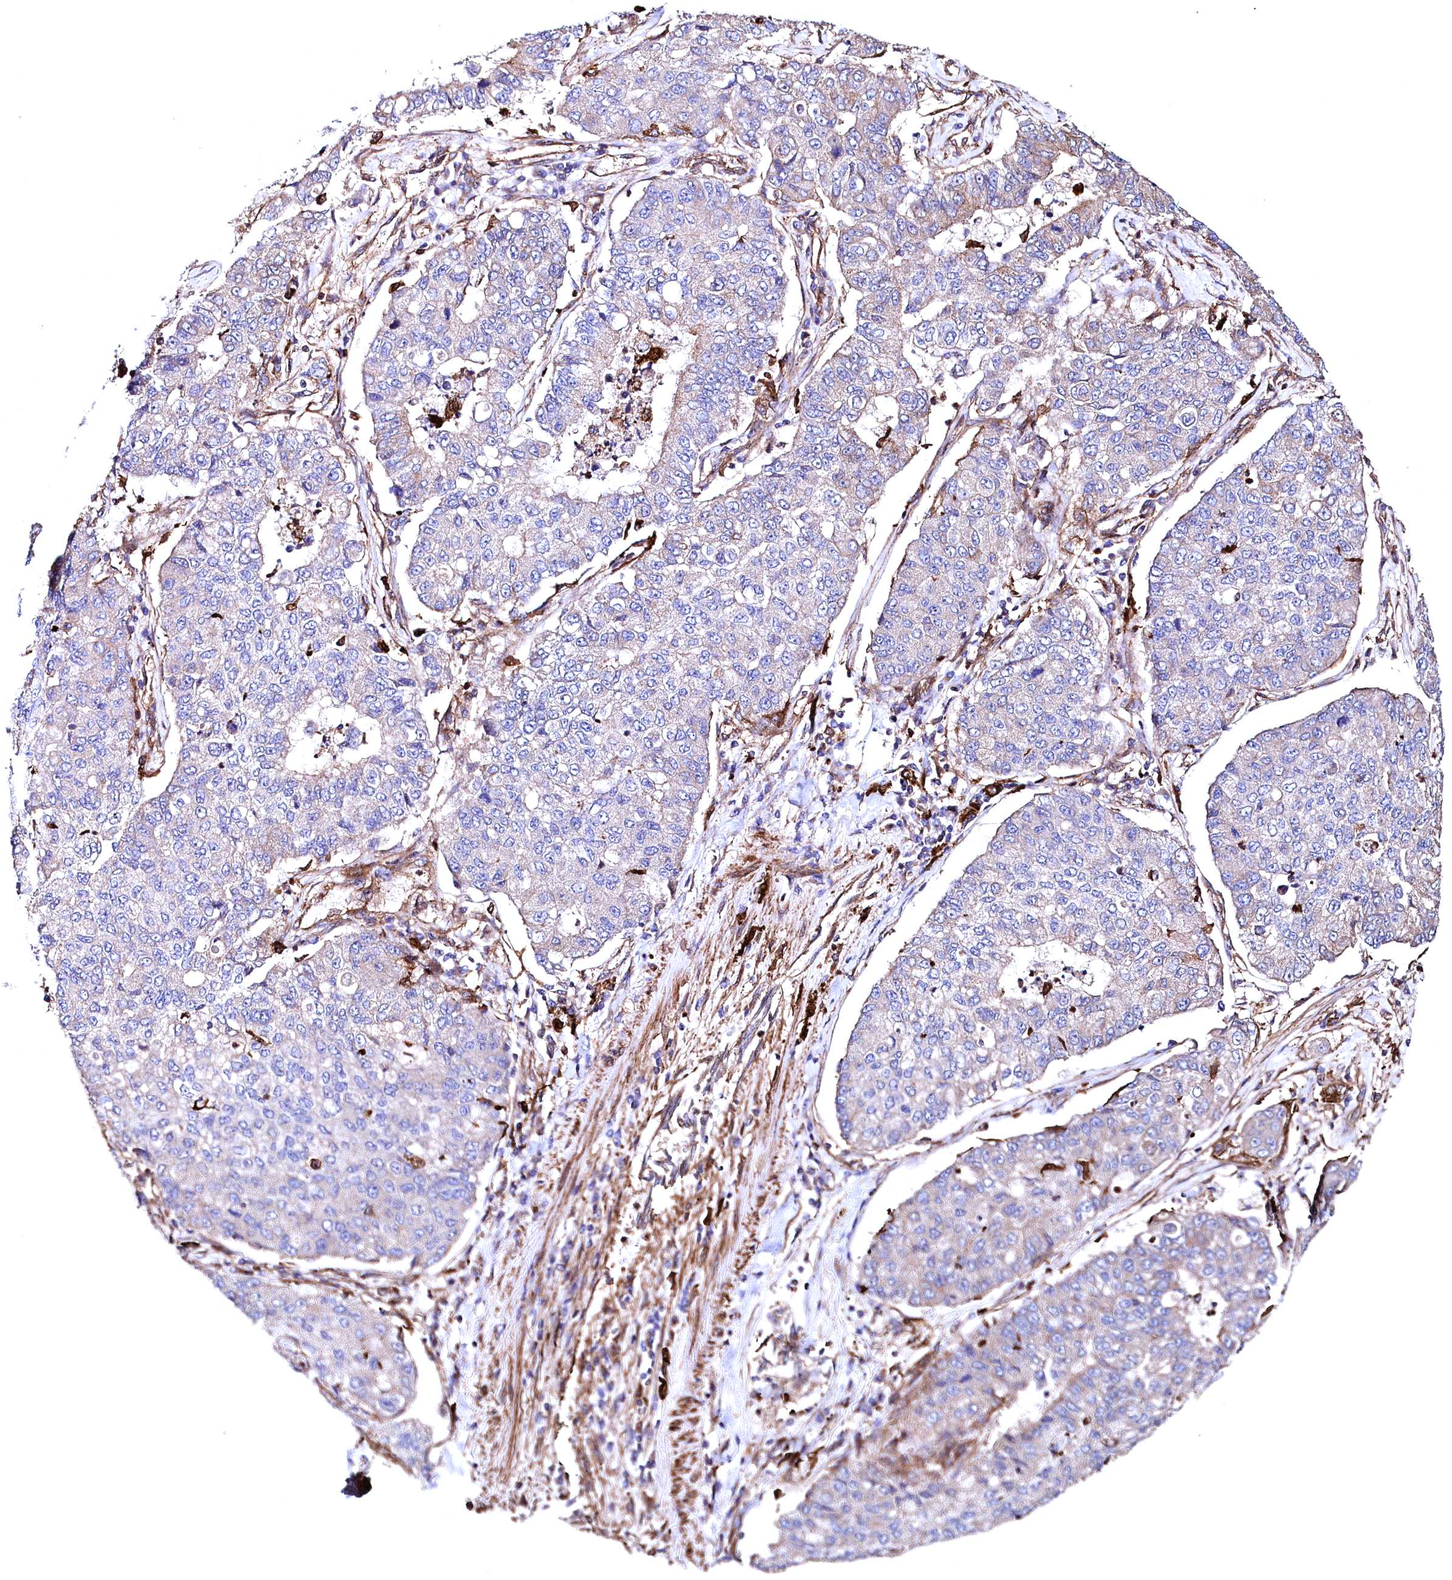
{"staining": {"intensity": "weak", "quantity": "<25%", "location": "cytoplasmic/membranous"}, "tissue": "lung cancer", "cell_type": "Tumor cells", "image_type": "cancer", "snomed": [{"axis": "morphology", "description": "Squamous cell carcinoma, NOS"}, {"axis": "topography", "description": "Lung"}], "caption": "This is a photomicrograph of immunohistochemistry (IHC) staining of lung squamous cell carcinoma, which shows no expression in tumor cells.", "gene": "STAMBPL1", "patient": {"sex": "male", "age": 74}}